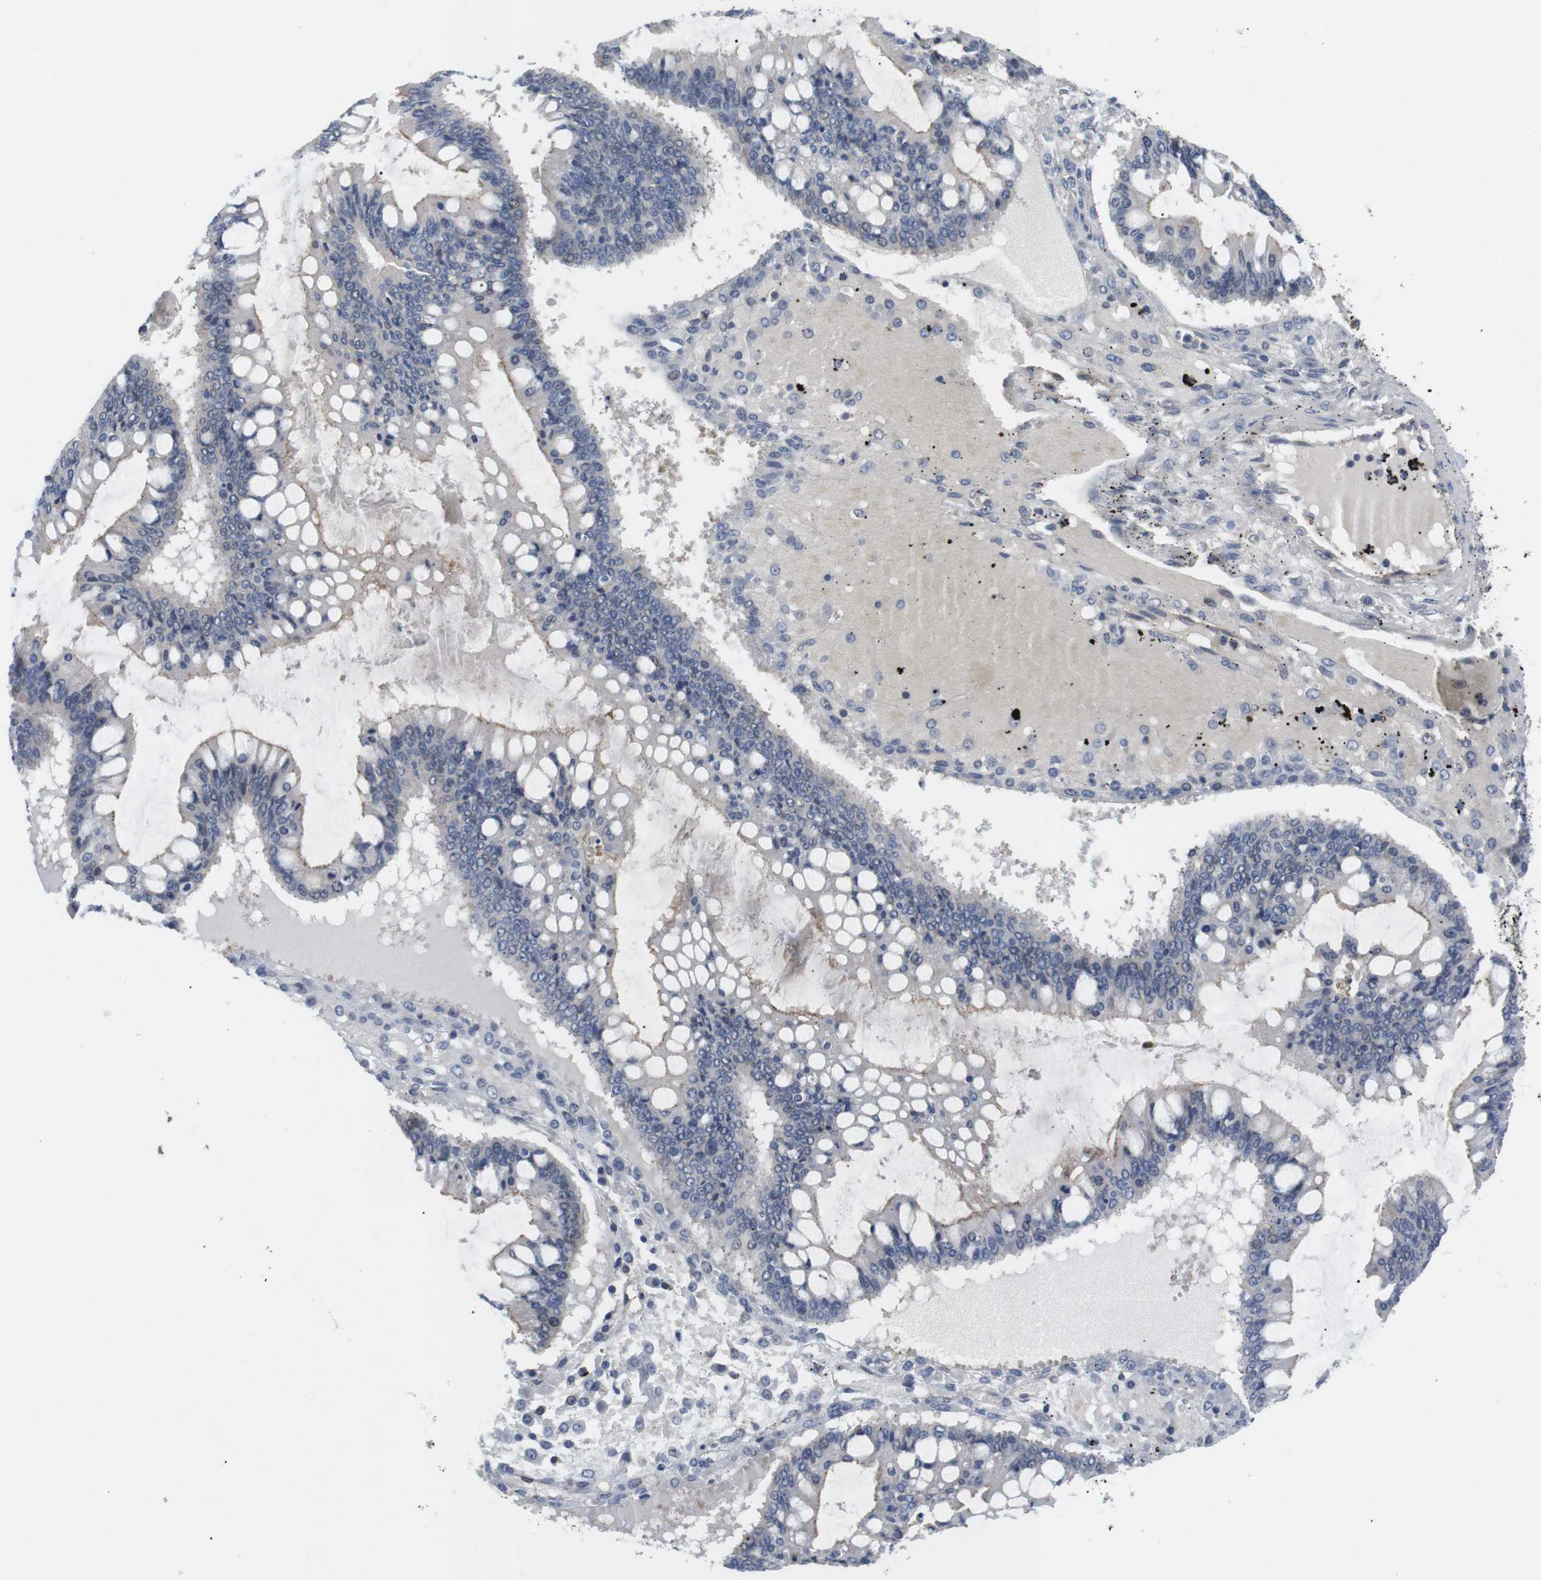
{"staining": {"intensity": "weak", "quantity": "<25%", "location": "cytoplasmic/membranous"}, "tissue": "ovarian cancer", "cell_type": "Tumor cells", "image_type": "cancer", "snomed": [{"axis": "morphology", "description": "Cystadenocarcinoma, mucinous, NOS"}, {"axis": "topography", "description": "Ovary"}], "caption": "This image is of ovarian mucinous cystadenocarcinoma stained with immunohistochemistry (IHC) to label a protein in brown with the nuclei are counter-stained blue. There is no positivity in tumor cells. (IHC, brightfield microscopy, high magnification).", "gene": "NECTIN1", "patient": {"sex": "female", "age": 73}}